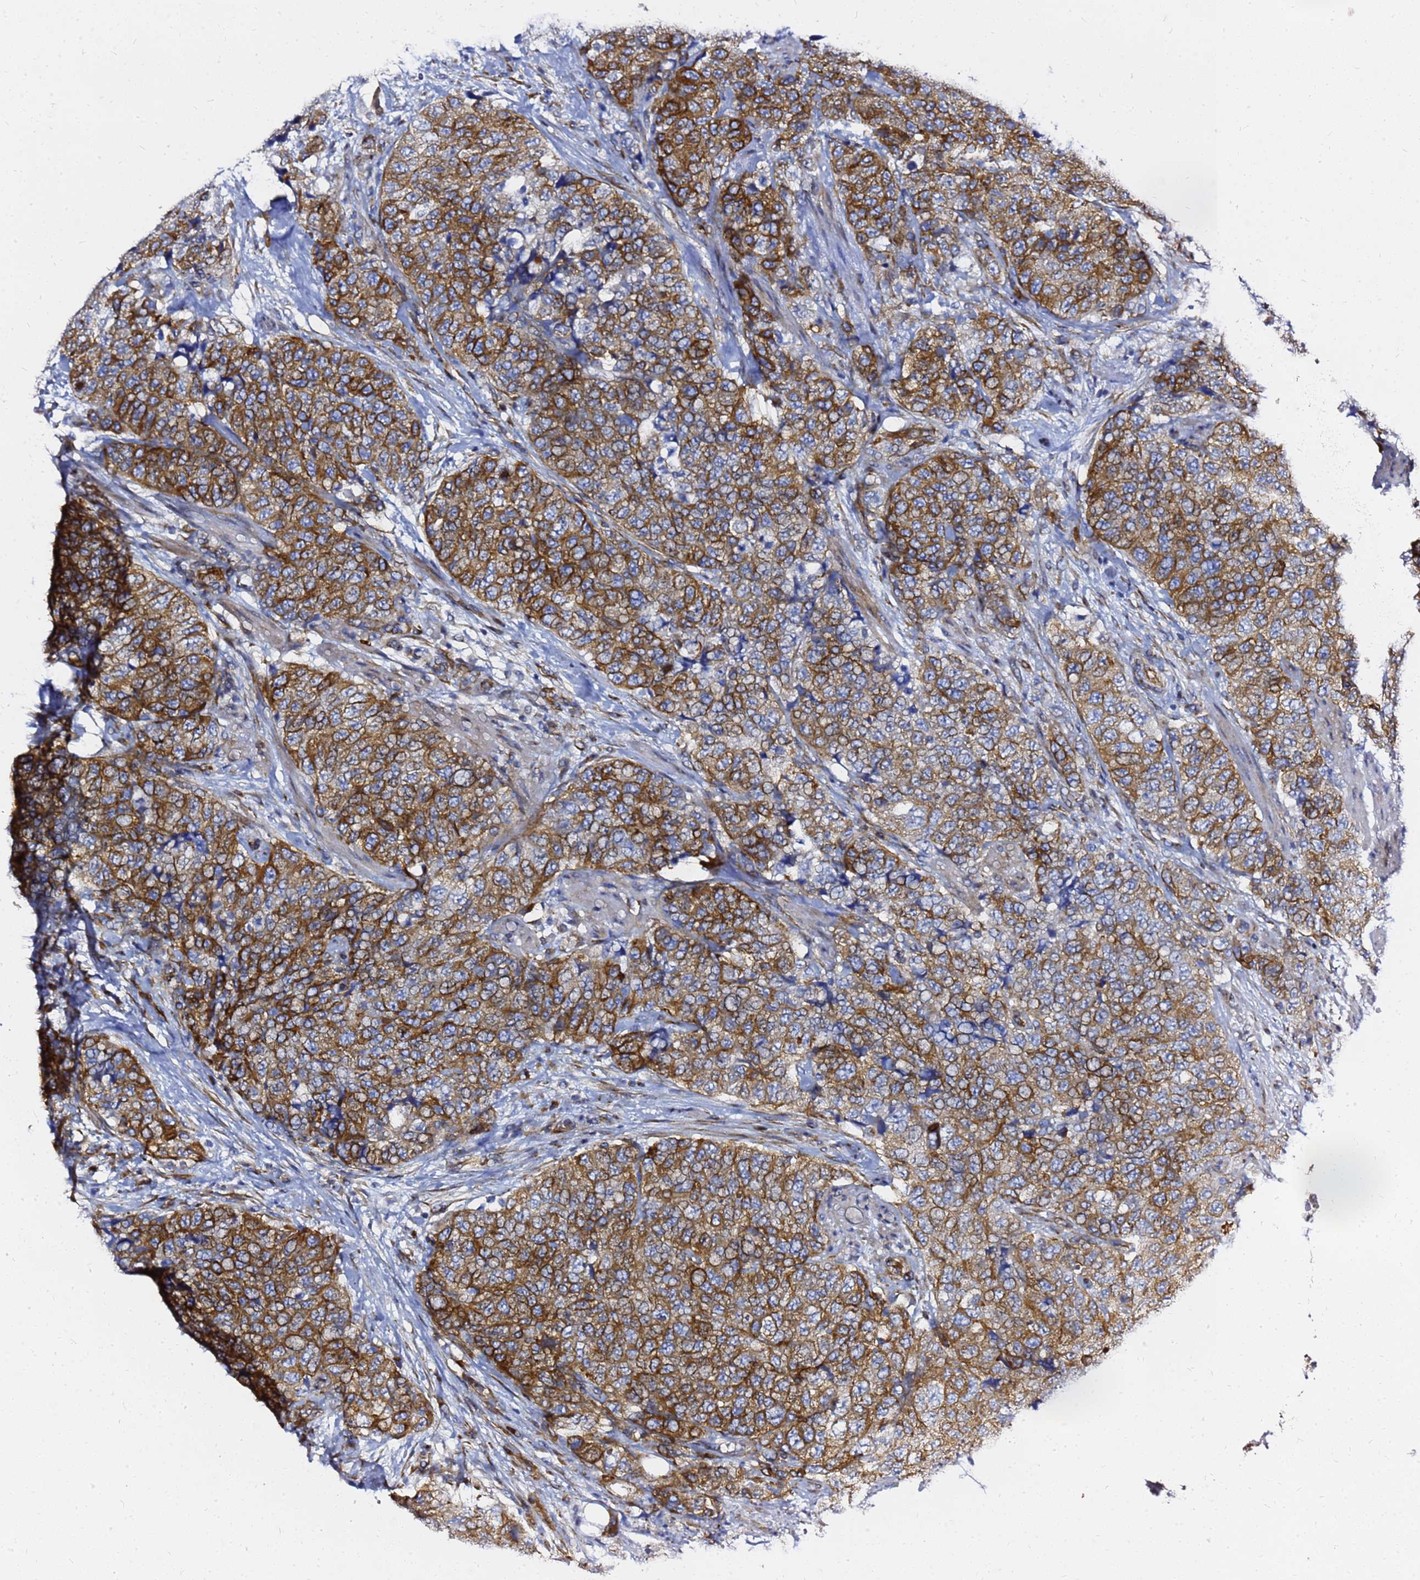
{"staining": {"intensity": "strong", "quantity": ">75%", "location": "cytoplasmic/membranous"}, "tissue": "urothelial cancer", "cell_type": "Tumor cells", "image_type": "cancer", "snomed": [{"axis": "morphology", "description": "Urothelial carcinoma, High grade"}, {"axis": "topography", "description": "Urinary bladder"}], "caption": "This is a micrograph of IHC staining of high-grade urothelial carcinoma, which shows strong staining in the cytoplasmic/membranous of tumor cells.", "gene": "TUBA8", "patient": {"sex": "female", "age": 78}}